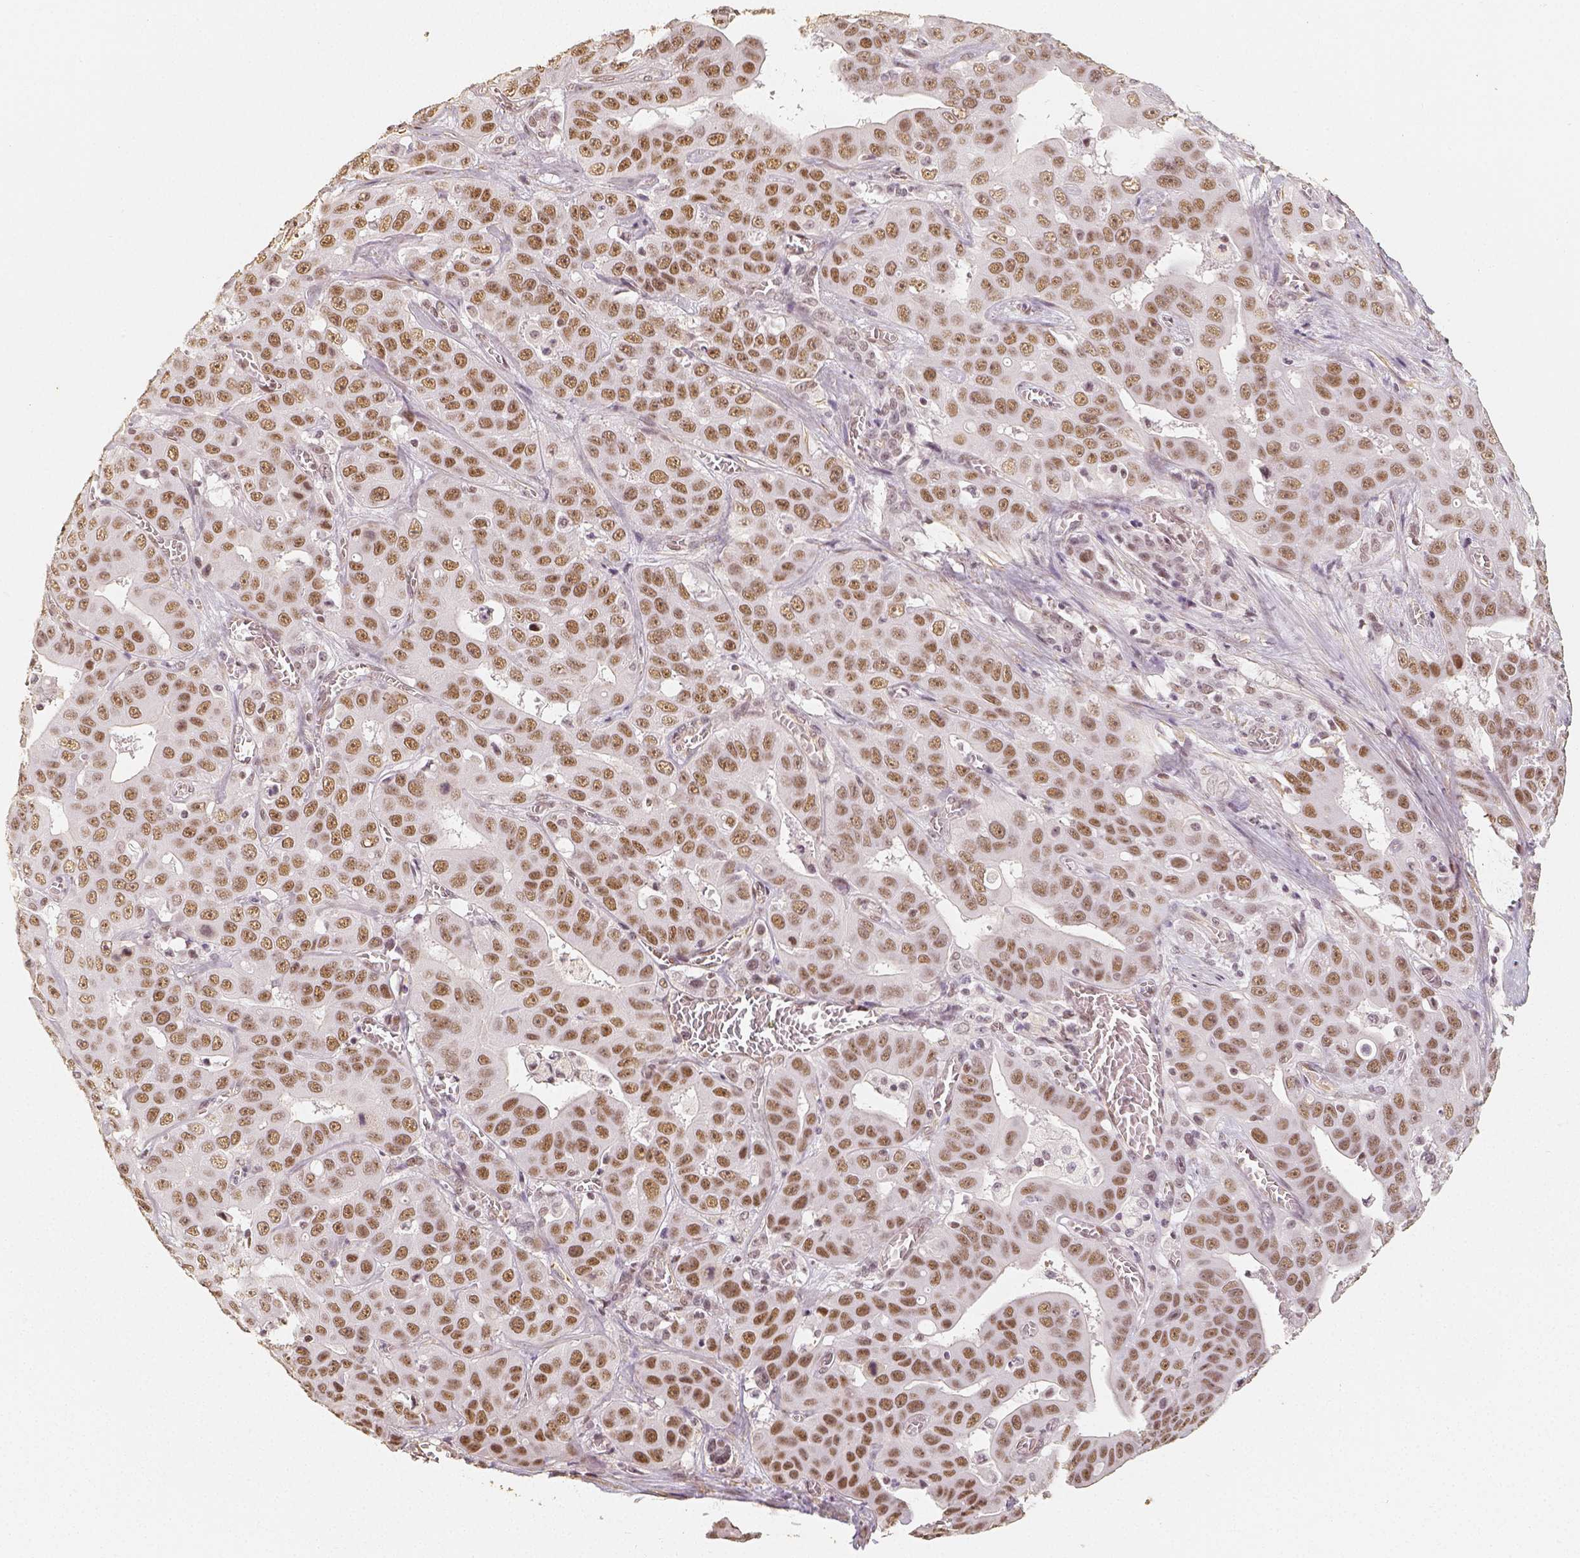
{"staining": {"intensity": "moderate", "quantity": ">75%", "location": "nuclear"}, "tissue": "liver cancer", "cell_type": "Tumor cells", "image_type": "cancer", "snomed": [{"axis": "morphology", "description": "Cholangiocarcinoma"}, {"axis": "topography", "description": "Liver"}], "caption": "IHC of human liver cancer (cholangiocarcinoma) demonstrates medium levels of moderate nuclear staining in approximately >75% of tumor cells.", "gene": "HDAC1", "patient": {"sex": "female", "age": 52}}